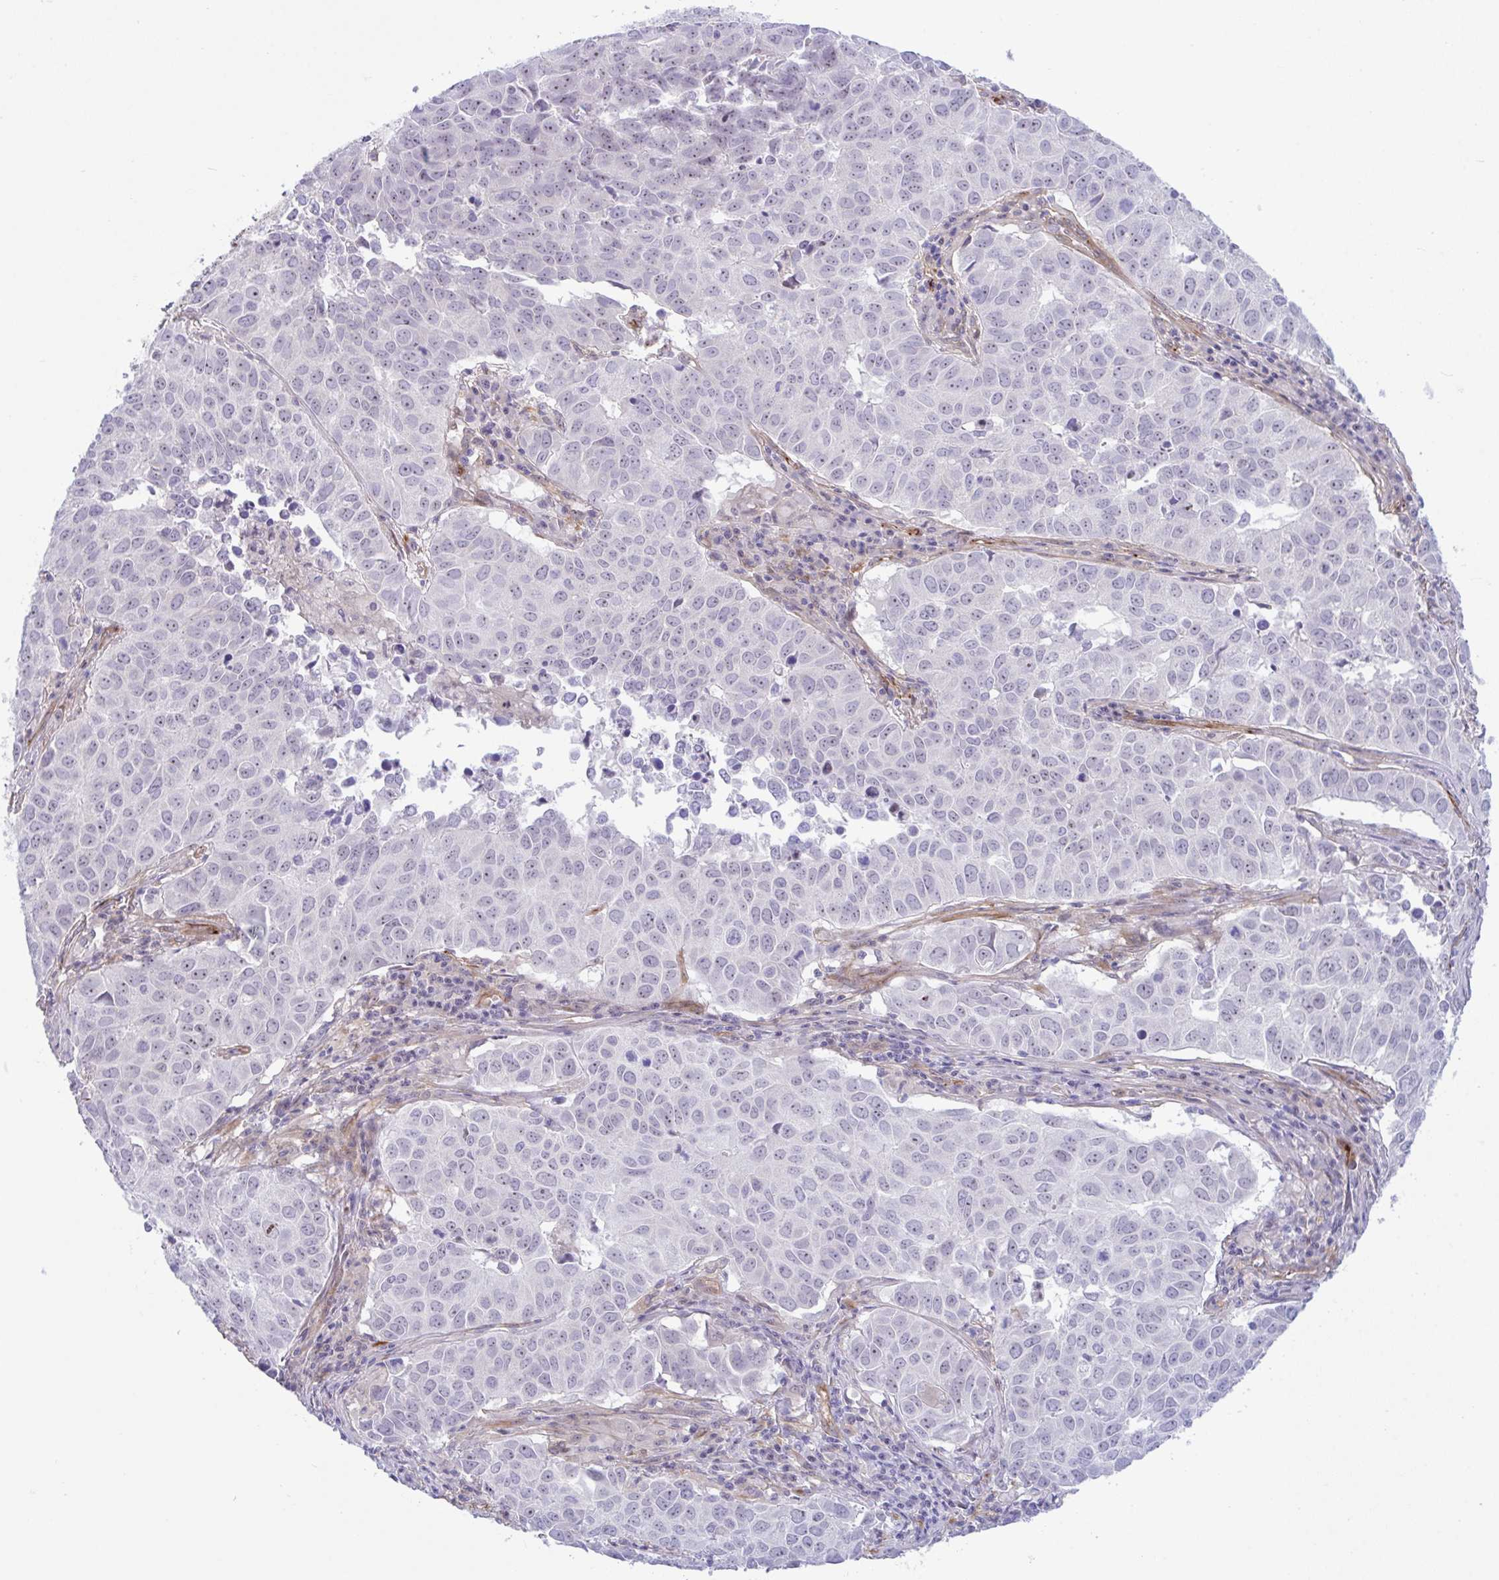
{"staining": {"intensity": "negative", "quantity": "none", "location": "none"}, "tissue": "lung cancer", "cell_type": "Tumor cells", "image_type": "cancer", "snomed": [{"axis": "morphology", "description": "Adenocarcinoma, NOS"}, {"axis": "topography", "description": "Lung"}], "caption": "The immunohistochemistry (IHC) micrograph has no significant expression in tumor cells of adenocarcinoma (lung) tissue. (Stains: DAB (3,3'-diaminobenzidine) immunohistochemistry with hematoxylin counter stain, Microscopy: brightfield microscopy at high magnification).", "gene": "PRRT4", "patient": {"sex": "female", "age": 50}}